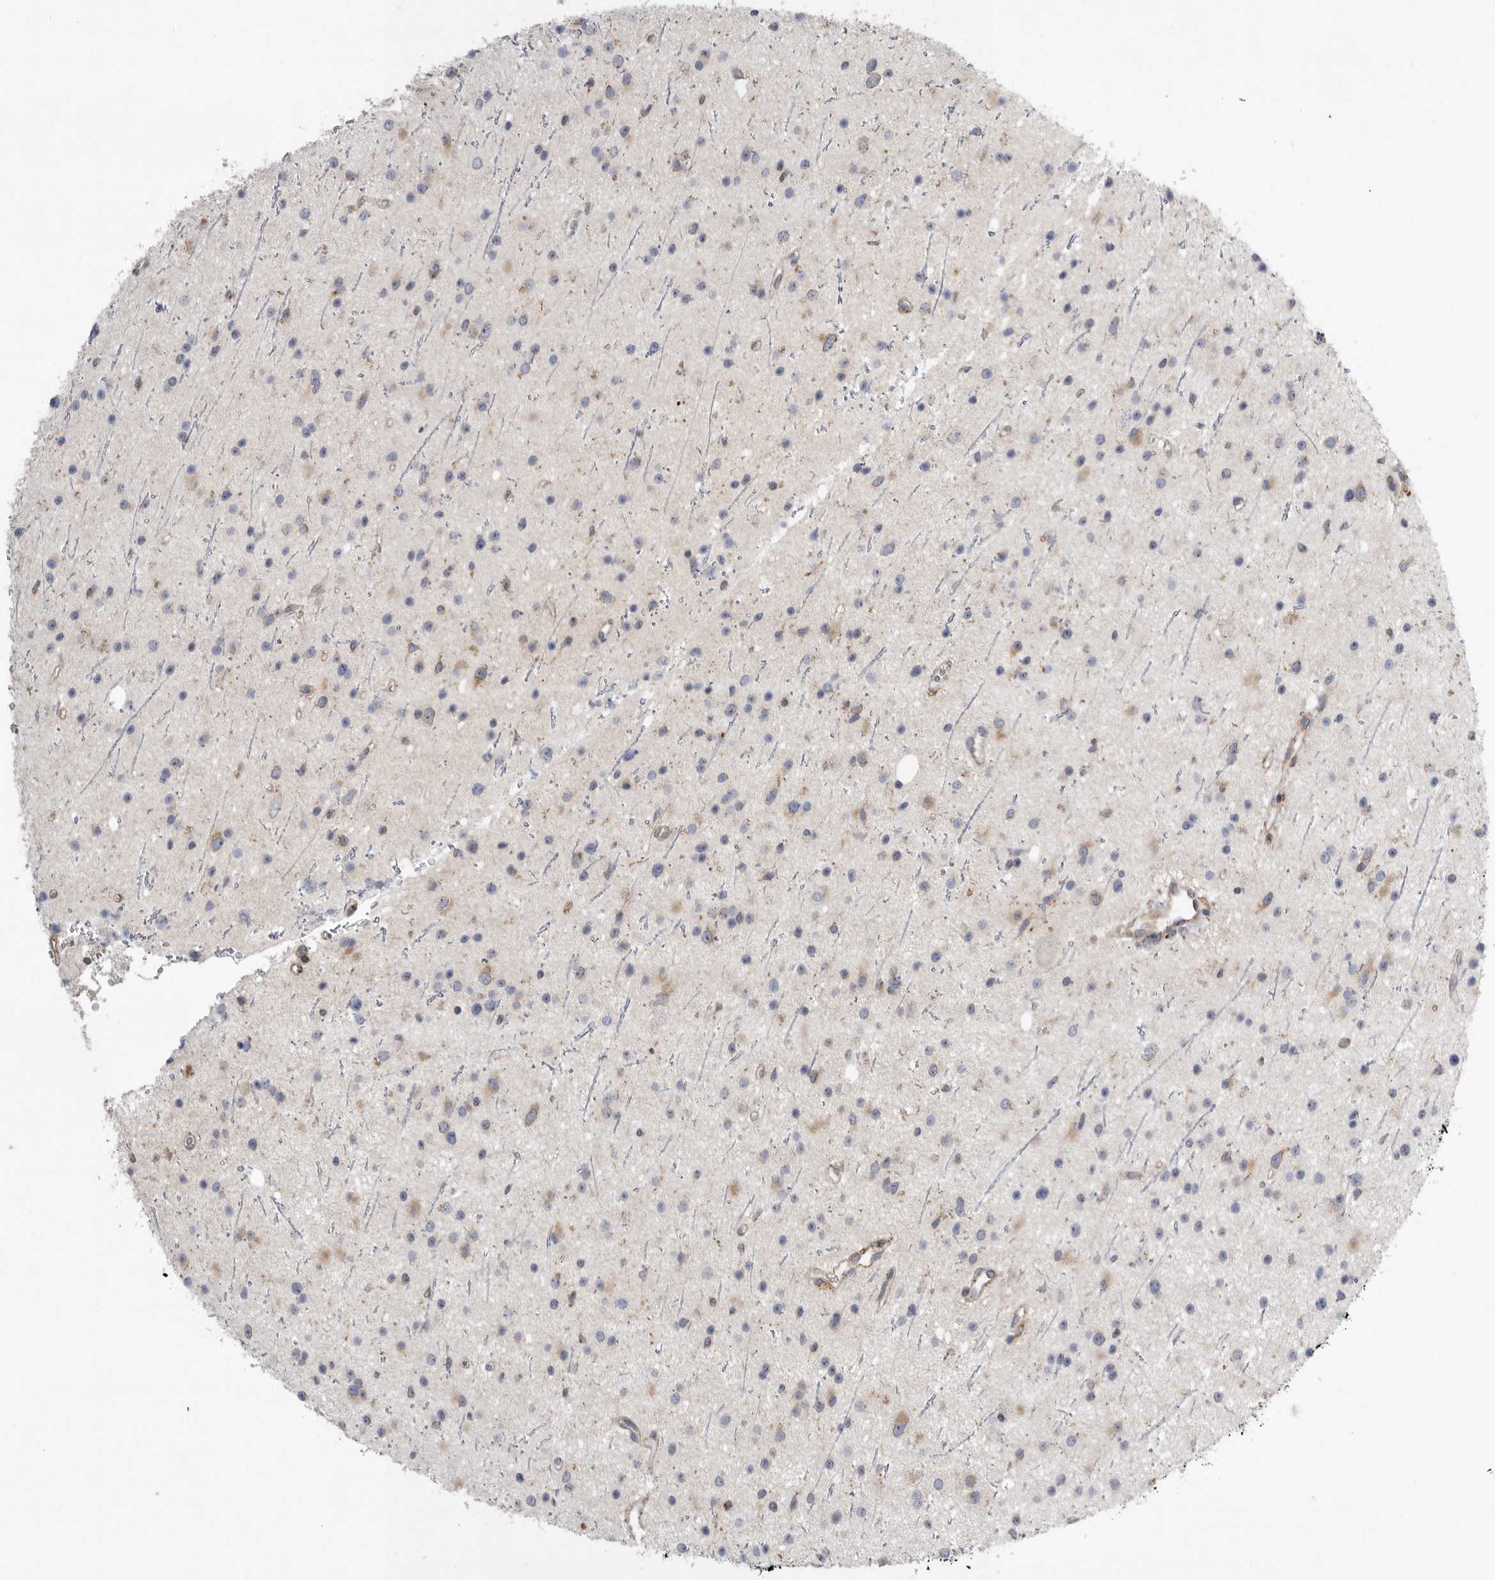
{"staining": {"intensity": "weak", "quantity": "25%-75%", "location": "cytoplasmic/membranous"}, "tissue": "glioma", "cell_type": "Tumor cells", "image_type": "cancer", "snomed": [{"axis": "morphology", "description": "Glioma, malignant, Low grade"}, {"axis": "topography", "description": "Cerebral cortex"}], "caption": "The immunohistochemical stain labels weak cytoplasmic/membranous staining in tumor cells of malignant glioma (low-grade) tissue.", "gene": "GANAB", "patient": {"sex": "female", "age": 39}}